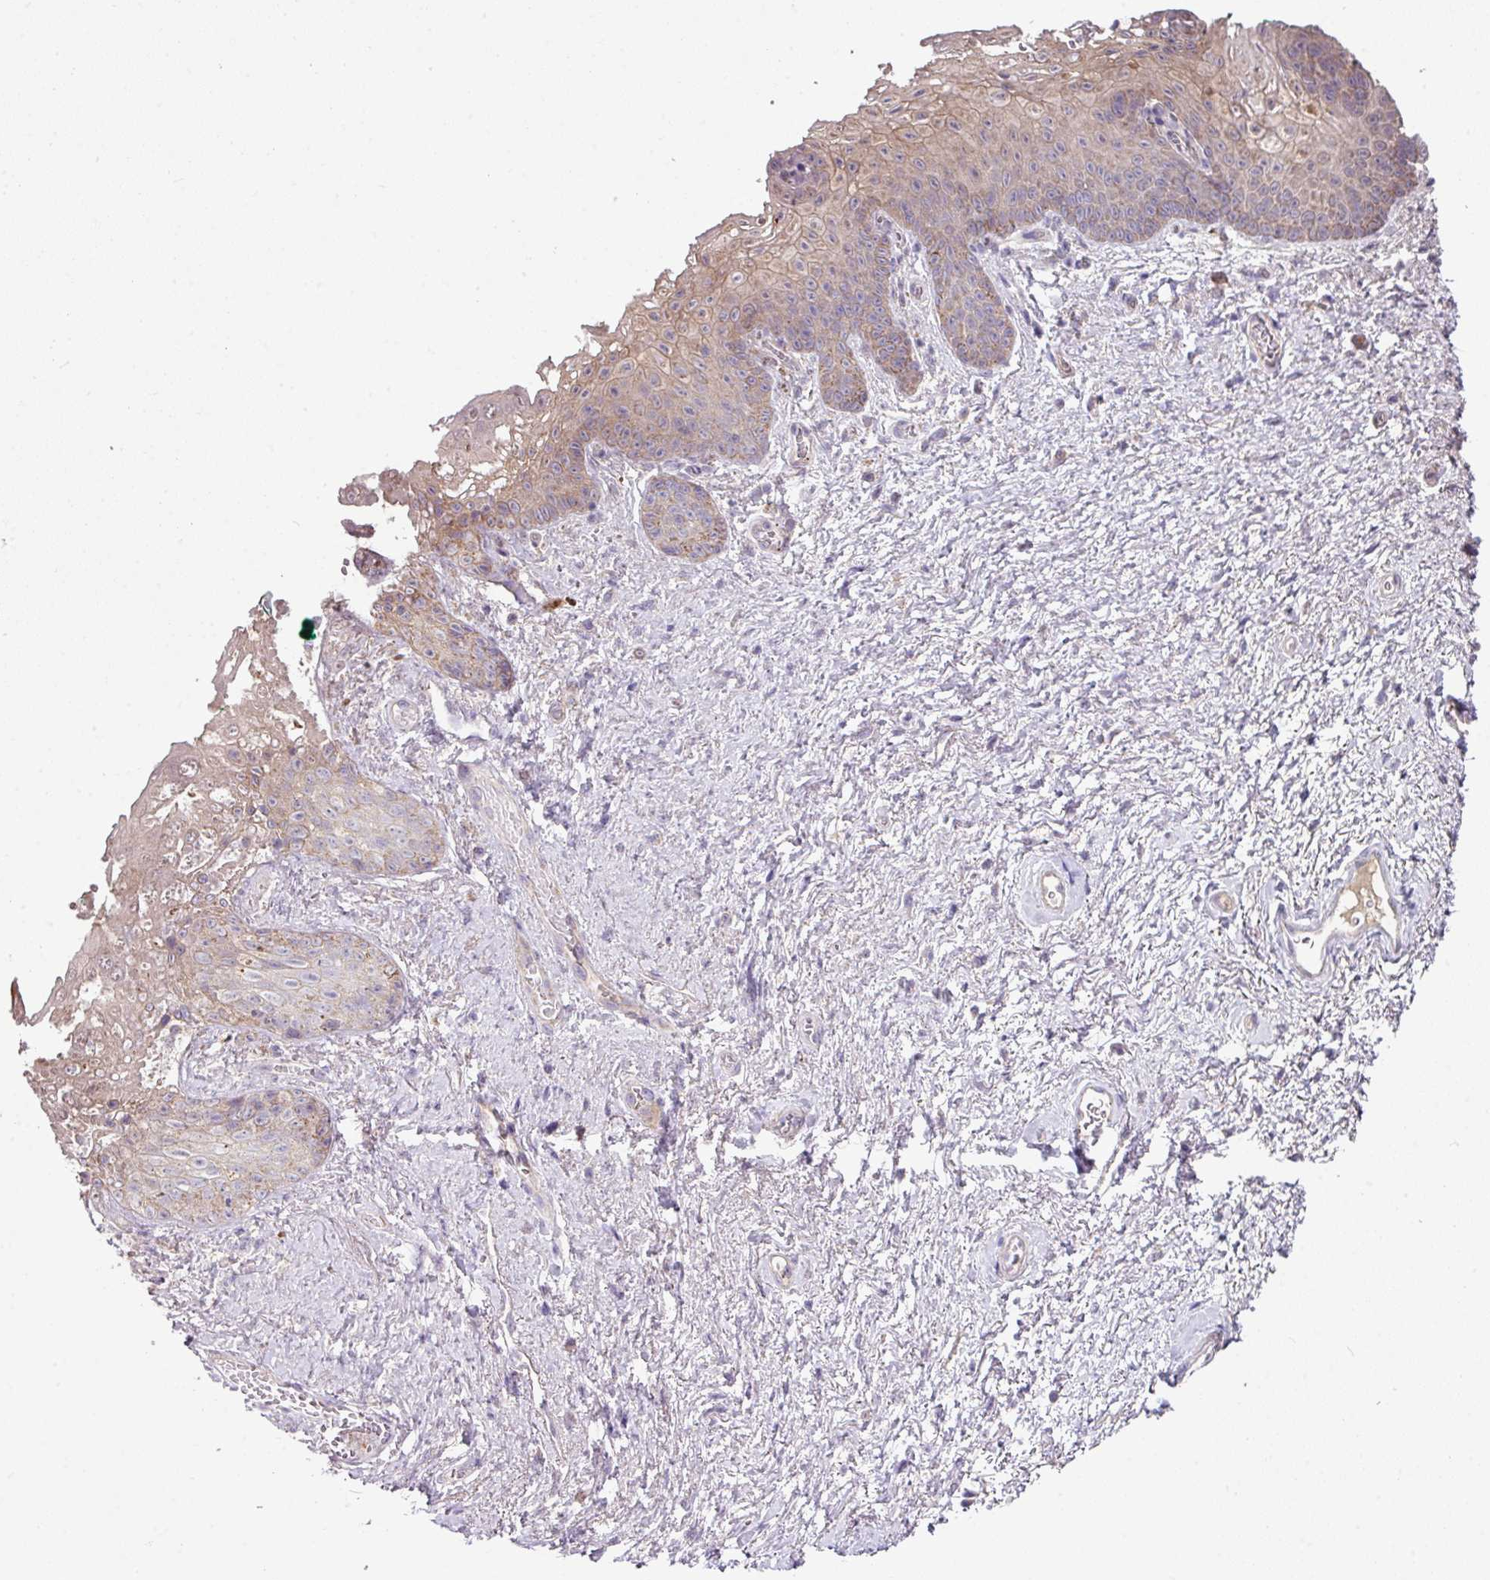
{"staining": {"intensity": "weak", "quantity": "25%-75%", "location": "cytoplasmic/membranous"}, "tissue": "vagina", "cell_type": "Squamous epithelial cells", "image_type": "normal", "snomed": [{"axis": "morphology", "description": "Normal tissue, NOS"}, {"axis": "topography", "description": "Vulva"}, {"axis": "topography", "description": "Vagina"}, {"axis": "topography", "description": "Peripheral nerve tissue"}], "caption": "Protein expression analysis of normal human vagina reveals weak cytoplasmic/membranous expression in approximately 25%-75% of squamous epithelial cells.", "gene": "LRRC9", "patient": {"sex": "female", "age": 66}}